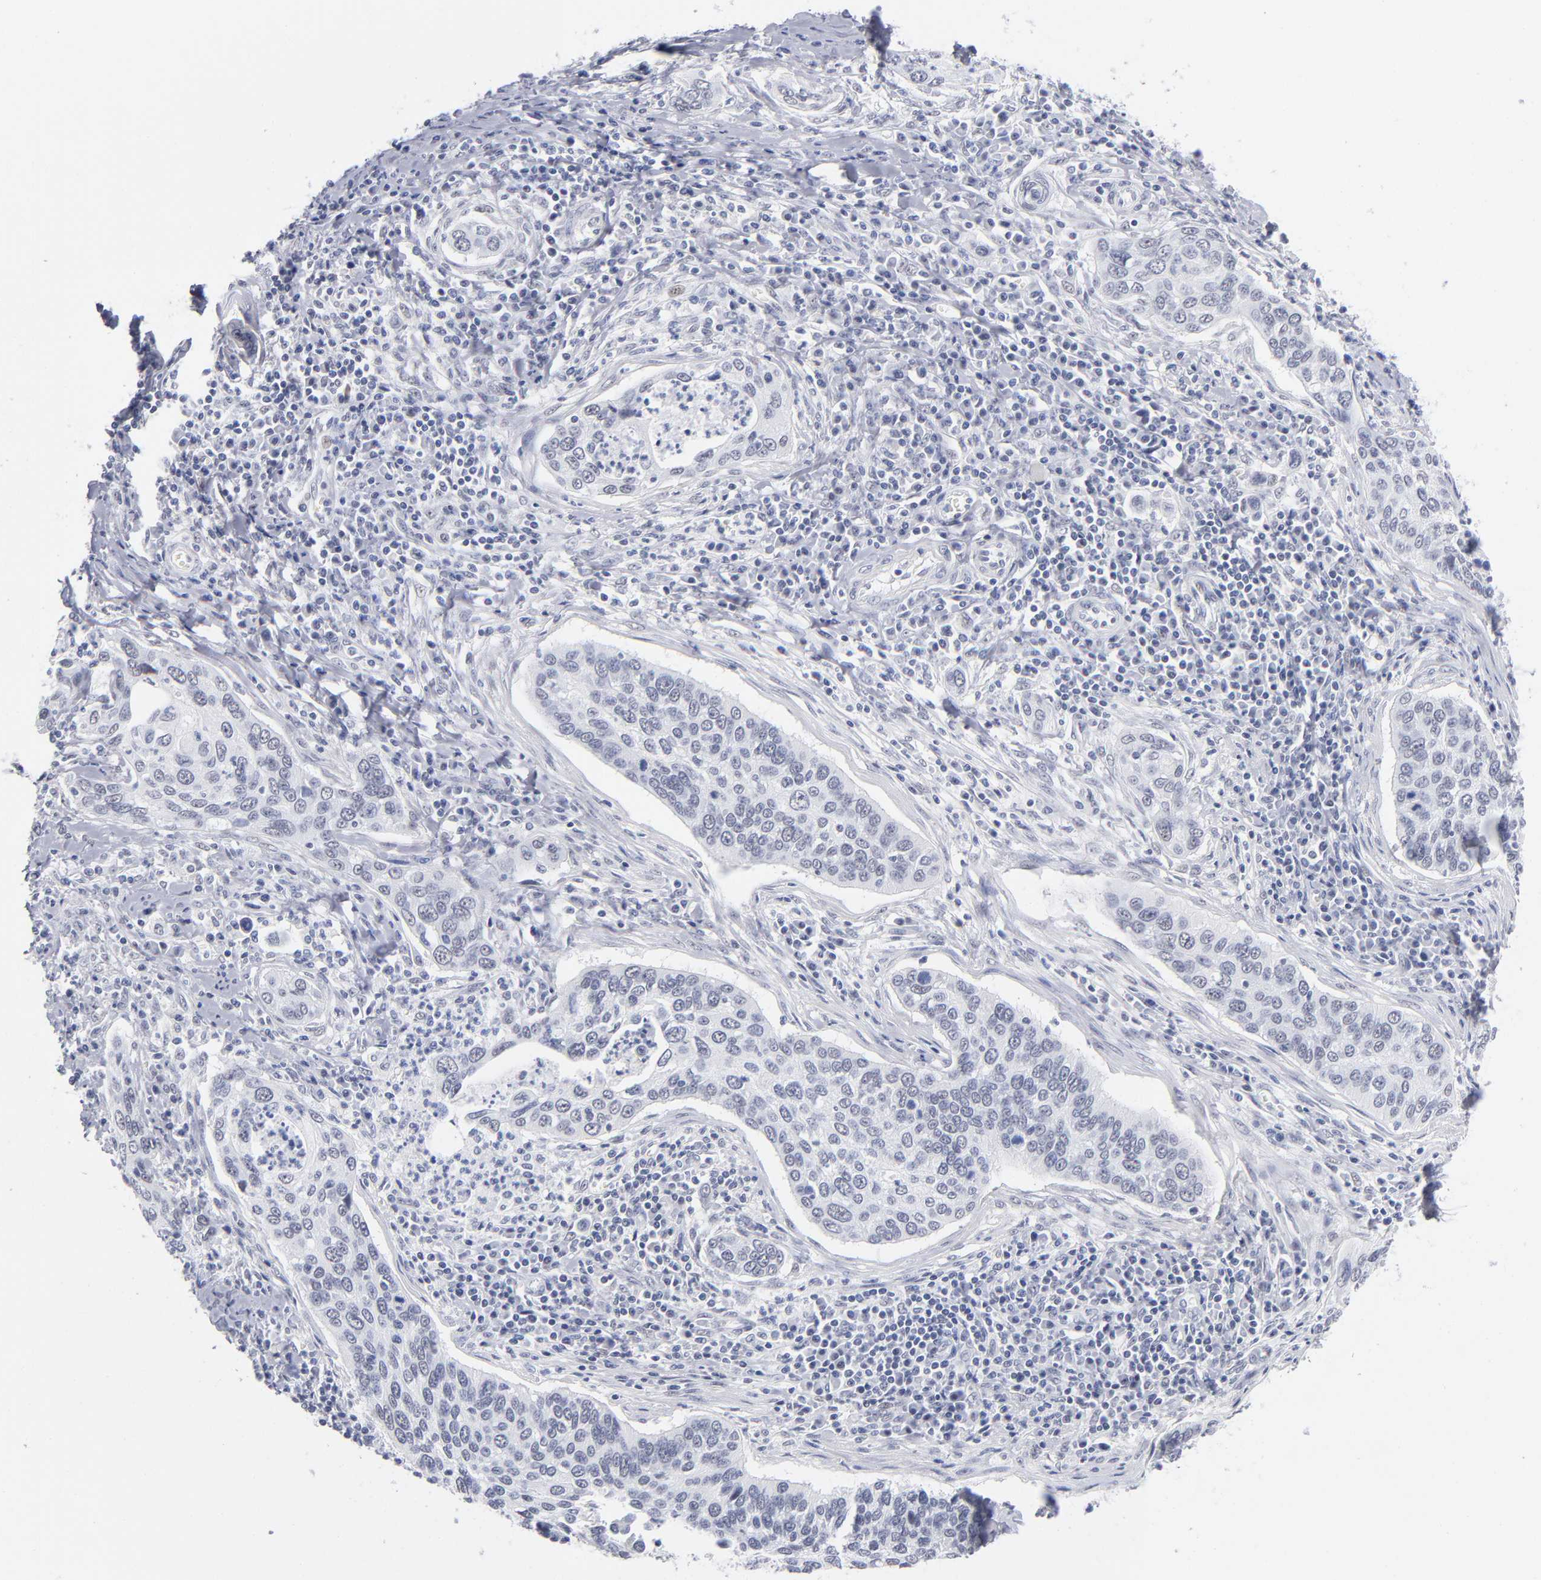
{"staining": {"intensity": "negative", "quantity": "none", "location": "none"}, "tissue": "cervical cancer", "cell_type": "Tumor cells", "image_type": "cancer", "snomed": [{"axis": "morphology", "description": "Squamous cell carcinoma, NOS"}, {"axis": "topography", "description": "Cervix"}], "caption": "DAB (3,3'-diaminobenzidine) immunohistochemical staining of human cervical squamous cell carcinoma displays no significant staining in tumor cells.", "gene": "SNRPB", "patient": {"sex": "female", "age": 53}}